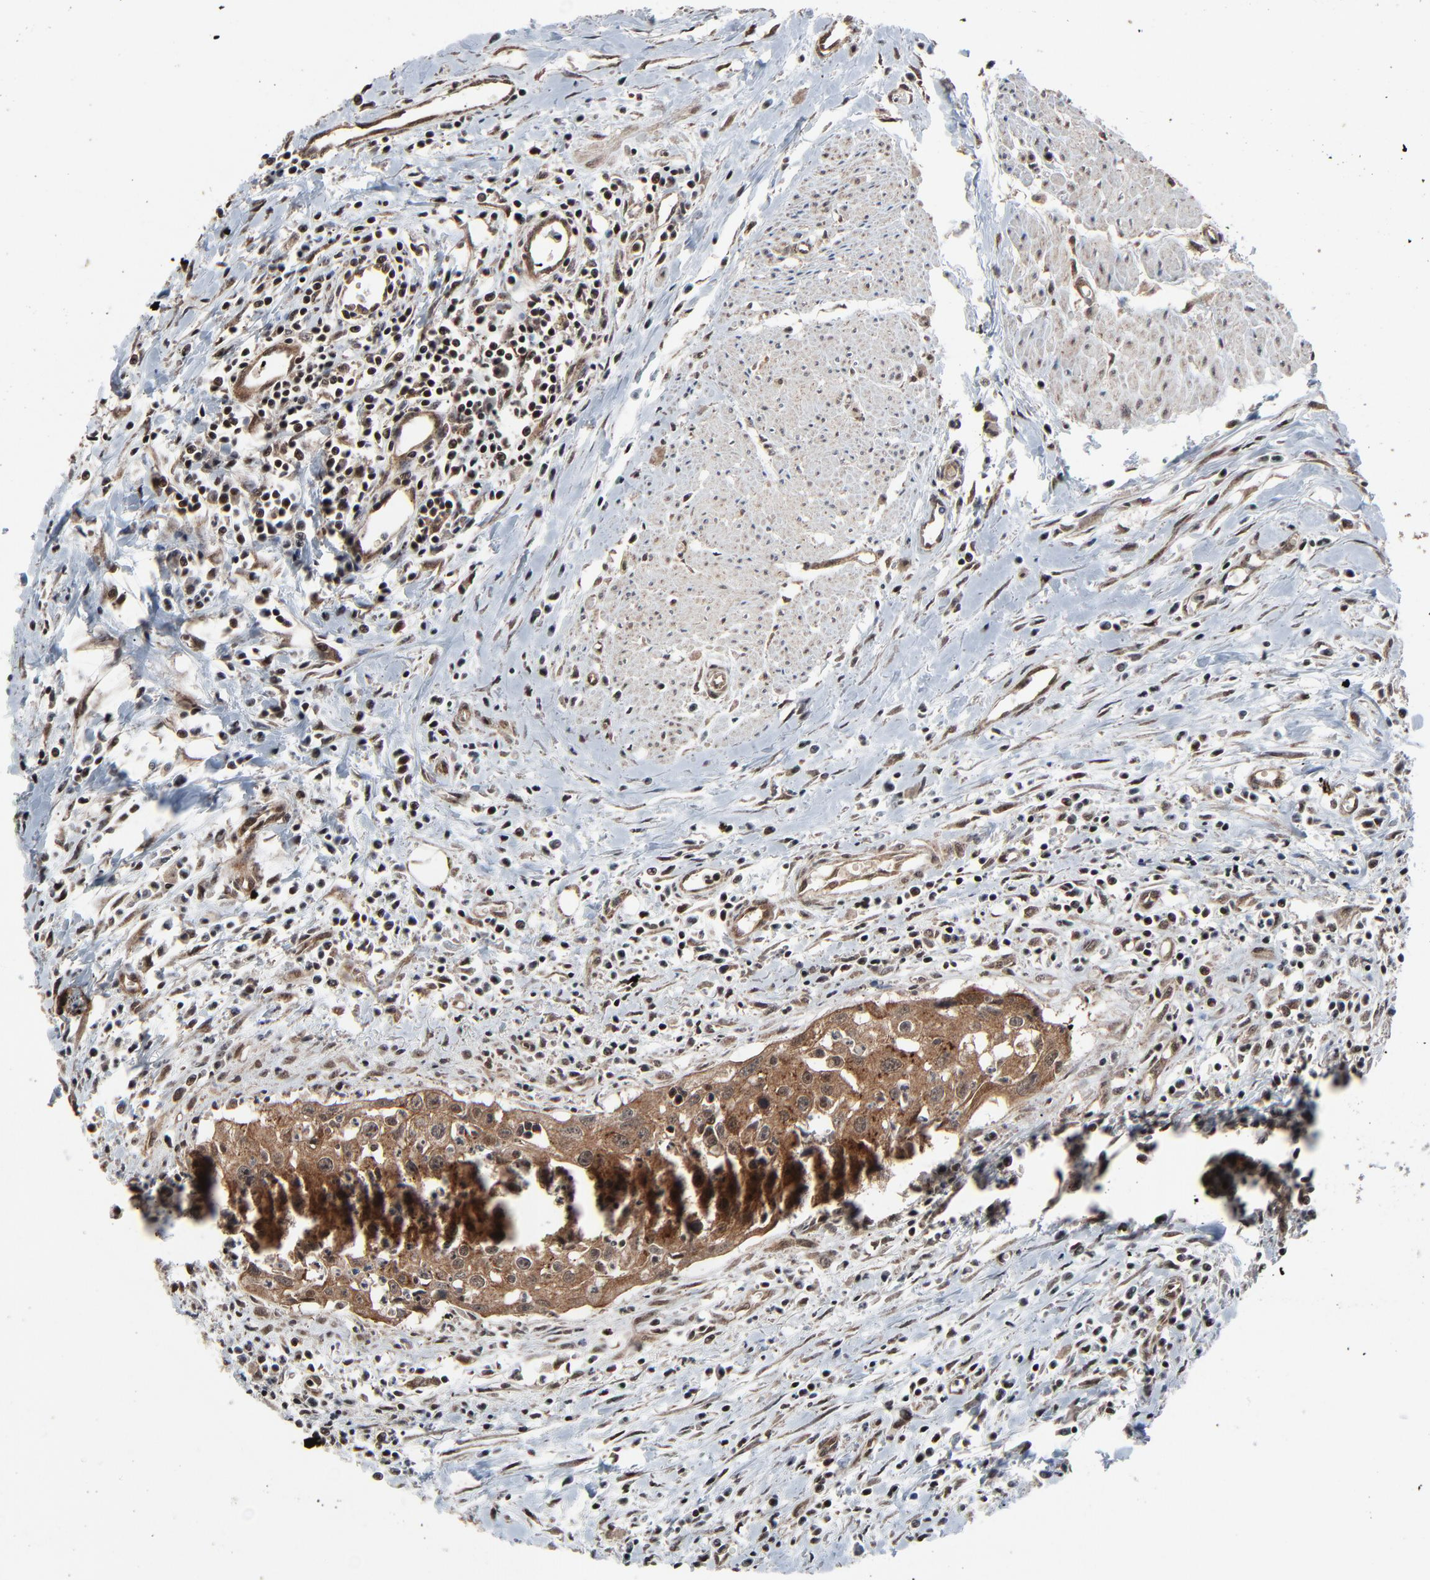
{"staining": {"intensity": "moderate", "quantity": ">75%", "location": "cytoplasmic/membranous,nuclear"}, "tissue": "urothelial cancer", "cell_type": "Tumor cells", "image_type": "cancer", "snomed": [{"axis": "morphology", "description": "Urothelial carcinoma, High grade"}, {"axis": "topography", "description": "Urinary bladder"}], "caption": "Immunohistochemical staining of urothelial cancer reveals medium levels of moderate cytoplasmic/membranous and nuclear protein positivity in about >75% of tumor cells.", "gene": "RHOJ", "patient": {"sex": "male", "age": 66}}